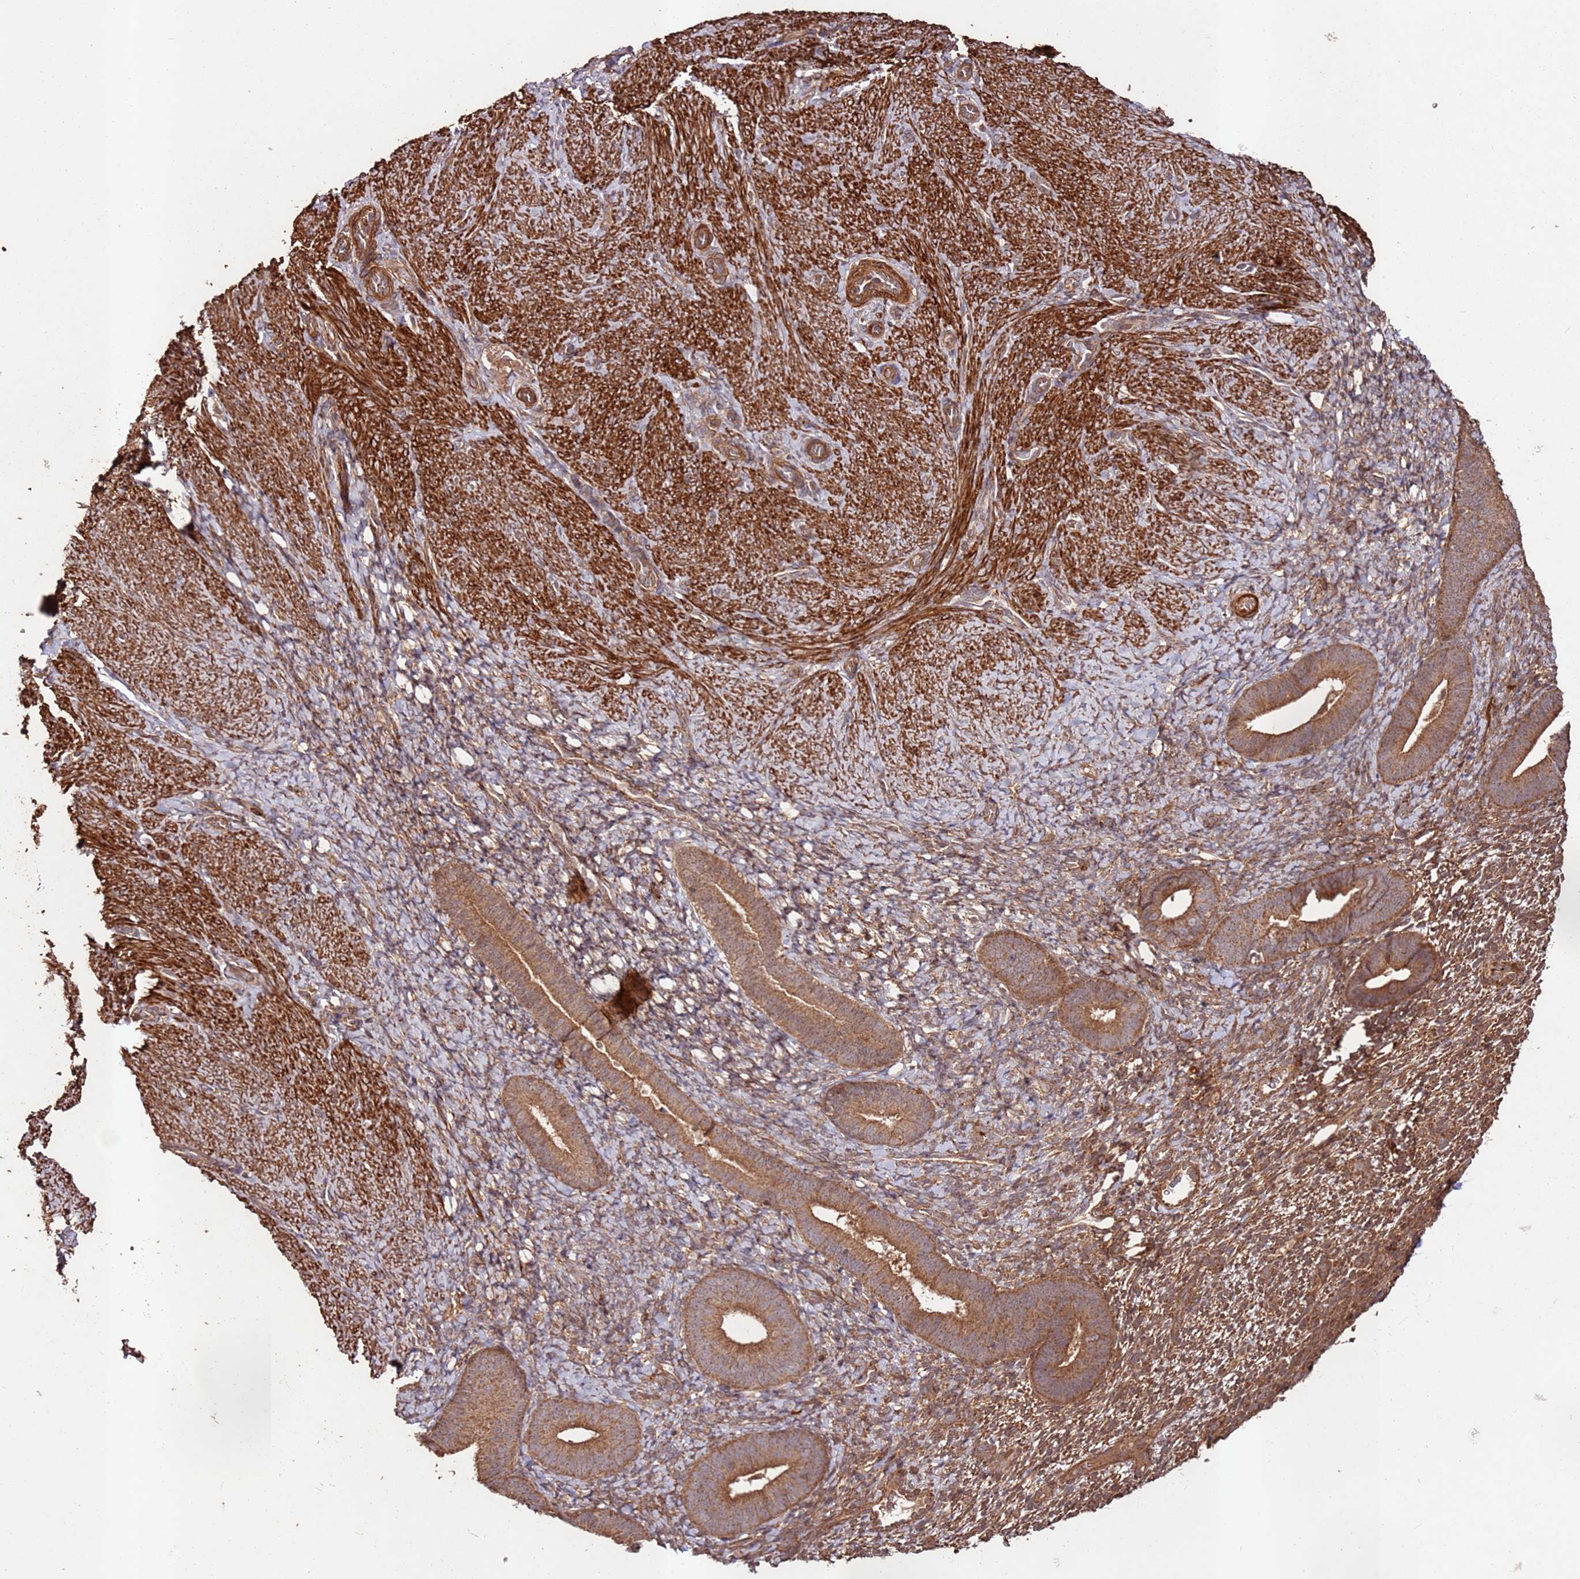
{"staining": {"intensity": "moderate", "quantity": "25%-75%", "location": "cytoplasmic/membranous"}, "tissue": "endometrium", "cell_type": "Cells in endometrial stroma", "image_type": "normal", "snomed": [{"axis": "morphology", "description": "Normal tissue, NOS"}, {"axis": "topography", "description": "Endometrium"}], "caption": "Immunohistochemical staining of normal endometrium shows moderate cytoplasmic/membranous protein staining in approximately 25%-75% of cells in endometrial stroma. The protein is stained brown, and the nuclei are stained in blue (DAB (3,3'-diaminobenzidine) IHC with brightfield microscopy, high magnification).", "gene": "FAM186A", "patient": {"sex": "female", "age": 65}}